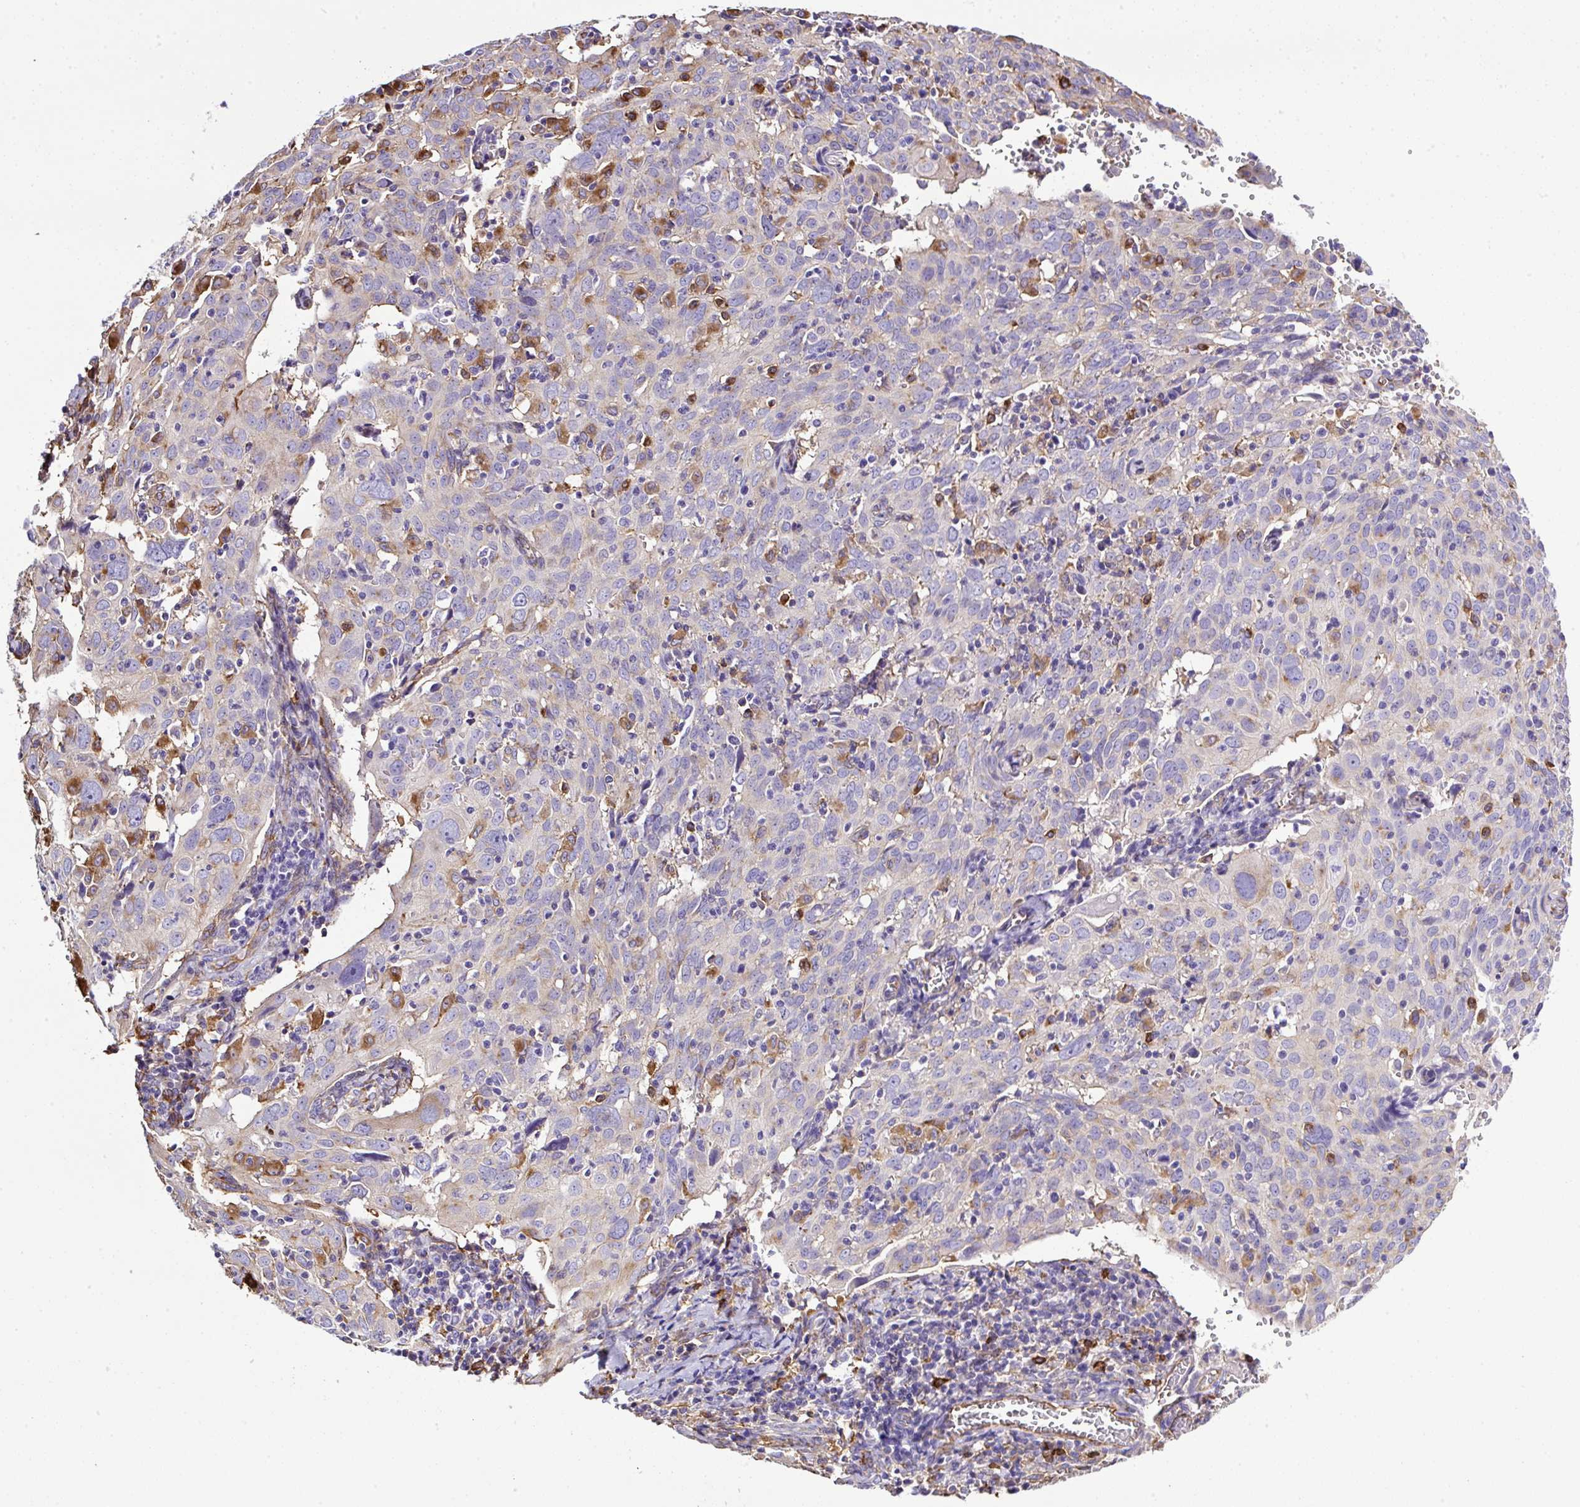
{"staining": {"intensity": "strong", "quantity": "<25%", "location": "cytoplasmic/membranous"}, "tissue": "cervical cancer", "cell_type": "Tumor cells", "image_type": "cancer", "snomed": [{"axis": "morphology", "description": "Squamous cell carcinoma, NOS"}, {"axis": "topography", "description": "Cervix"}], "caption": "This photomicrograph demonstrates cervical cancer stained with IHC to label a protein in brown. The cytoplasmic/membranous of tumor cells show strong positivity for the protein. Nuclei are counter-stained blue.", "gene": "MAGEB5", "patient": {"sex": "female", "age": 31}}